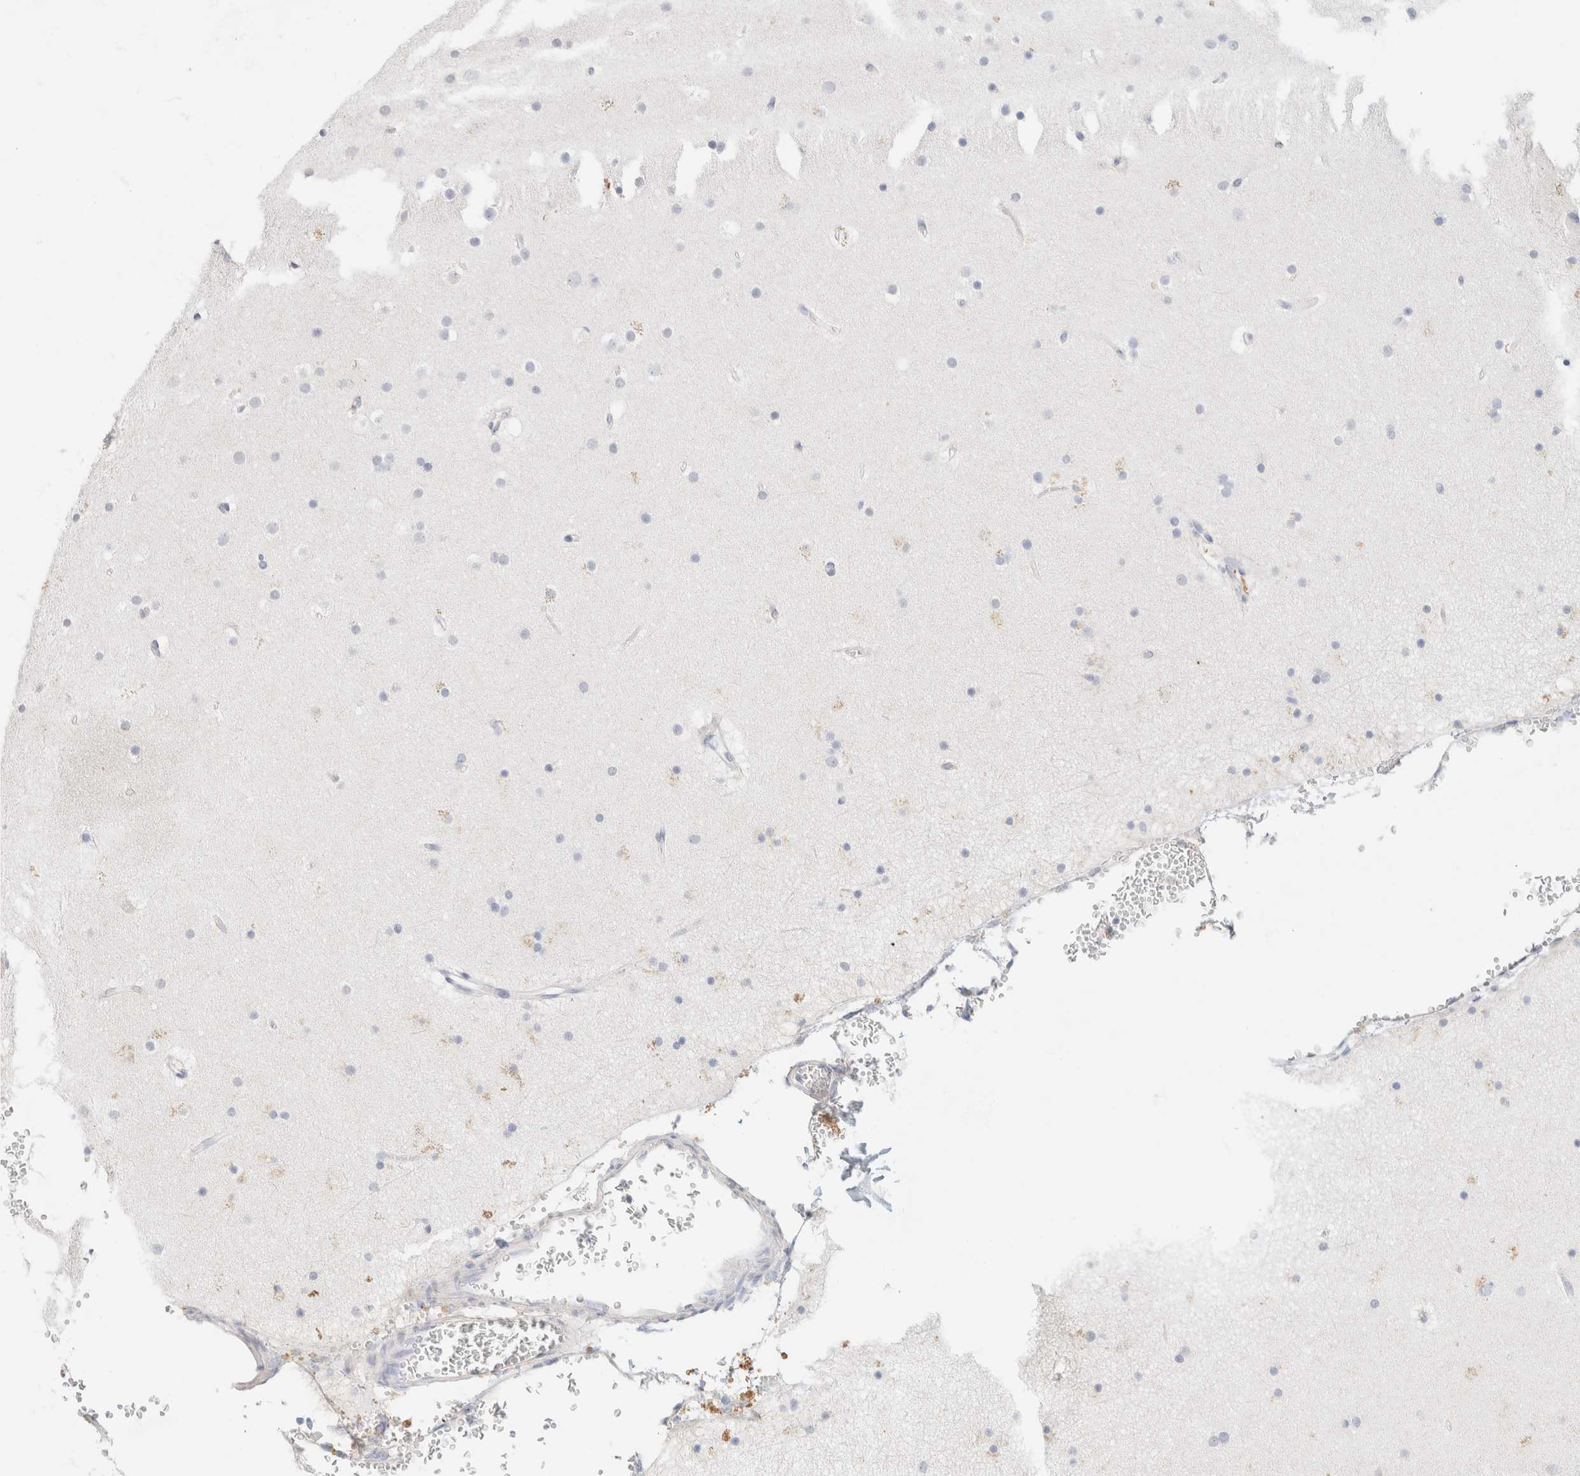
{"staining": {"intensity": "negative", "quantity": "none", "location": "none"}, "tissue": "cerebral cortex", "cell_type": "Endothelial cells", "image_type": "normal", "snomed": [{"axis": "morphology", "description": "Normal tissue, NOS"}, {"axis": "topography", "description": "Cerebral cortex"}], "caption": "DAB immunohistochemical staining of benign cerebral cortex displays no significant positivity in endothelial cells. Nuclei are stained in blue.", "gene": "CA12", "patient": {"sex": "male", "age": 57}}